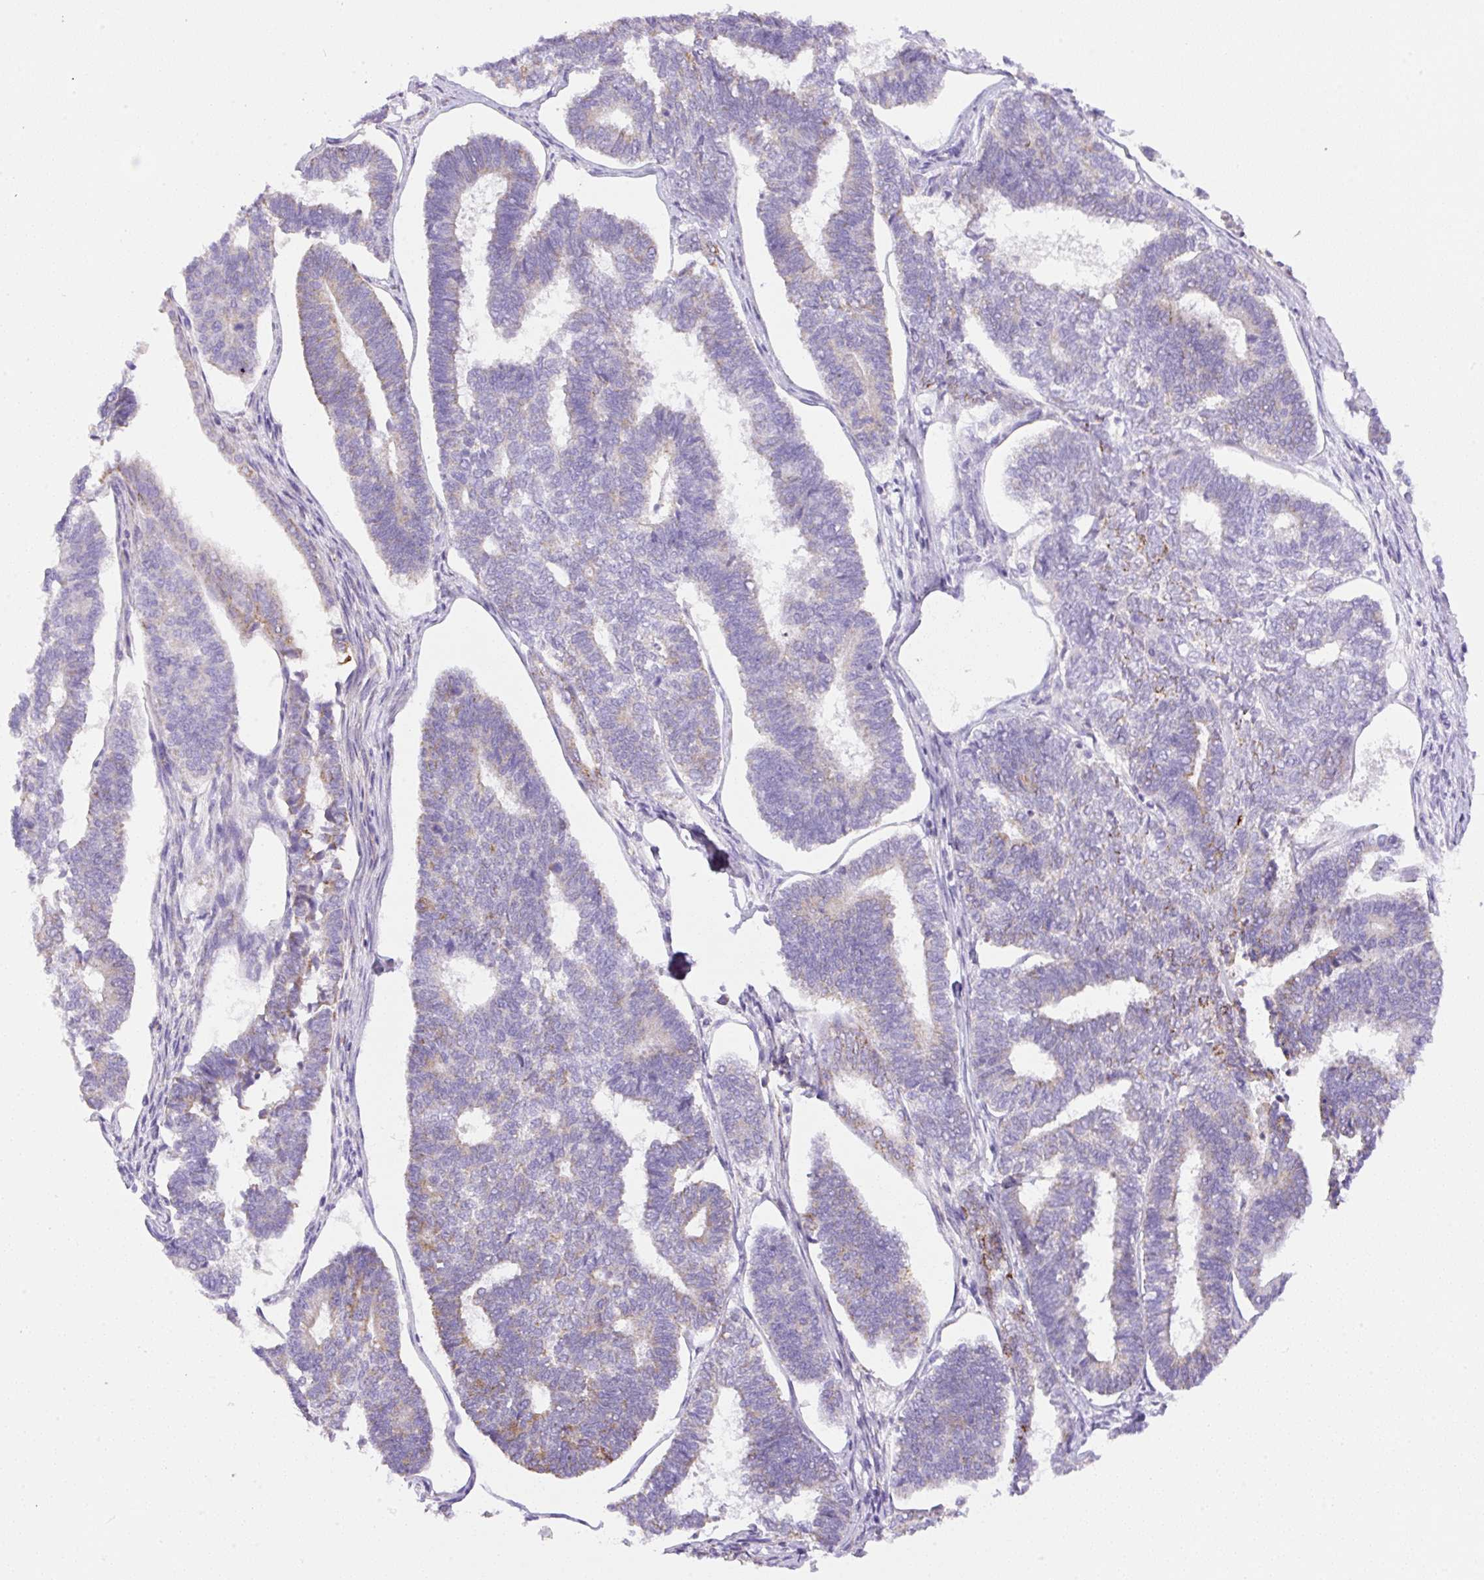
{"staining": {"intensity": "negative", "quantity": "none", "location": "none"}, "tissue": "endometrial cancer", "cell_type": "Tumor cells", "image_type": "cancer", "snomed": [{"axis": "morphology", "description": "Adenocarcinoma, NOS"}, {"axis": "topography", "description": "Endometrium"}], "caption": "IHC of endometrial adenocarcinoma demonstrates no expression in tumor cells.", "gene": "NF1", "patient": {"sex": "female", "age": 70}}